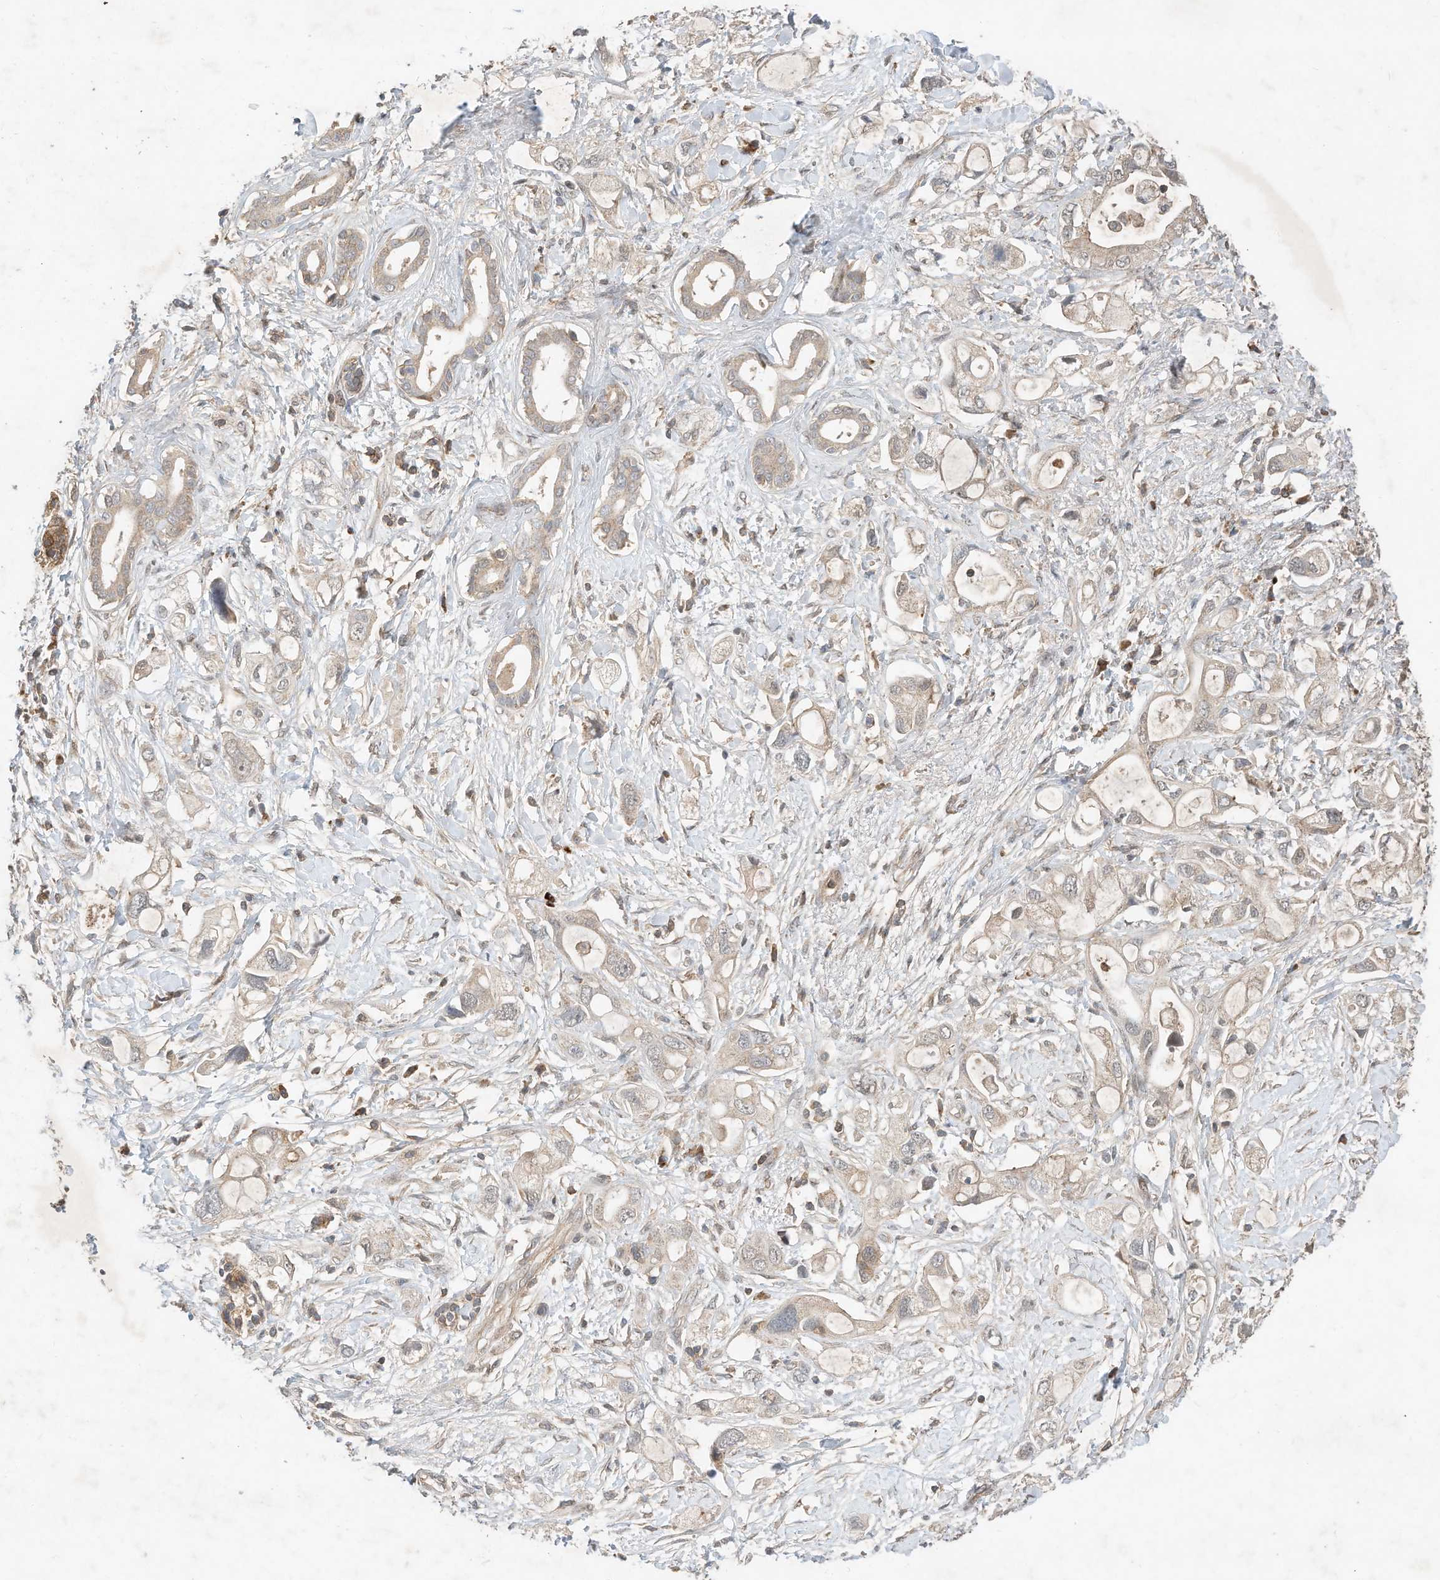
{"staining": {"intensity": "negative", "quantity": "none", "location": "none"}, "tissue": "pancreatic cancer", "cell_type": "Tumor cells", "image_type": "cancer", "snomed": [{"axis": "morphology", "description": "Adenocarcinoma, NOS"}, {"axis": "topography", "description": "Pancreas"}], "caption": "DAB immunohistochemical staining of human adenocarcinoma (pancreatic) reveals no significant positivity in tumor cells.", "gene": "CPAMD8", "patient": {"sex": "female", "age": 56}}